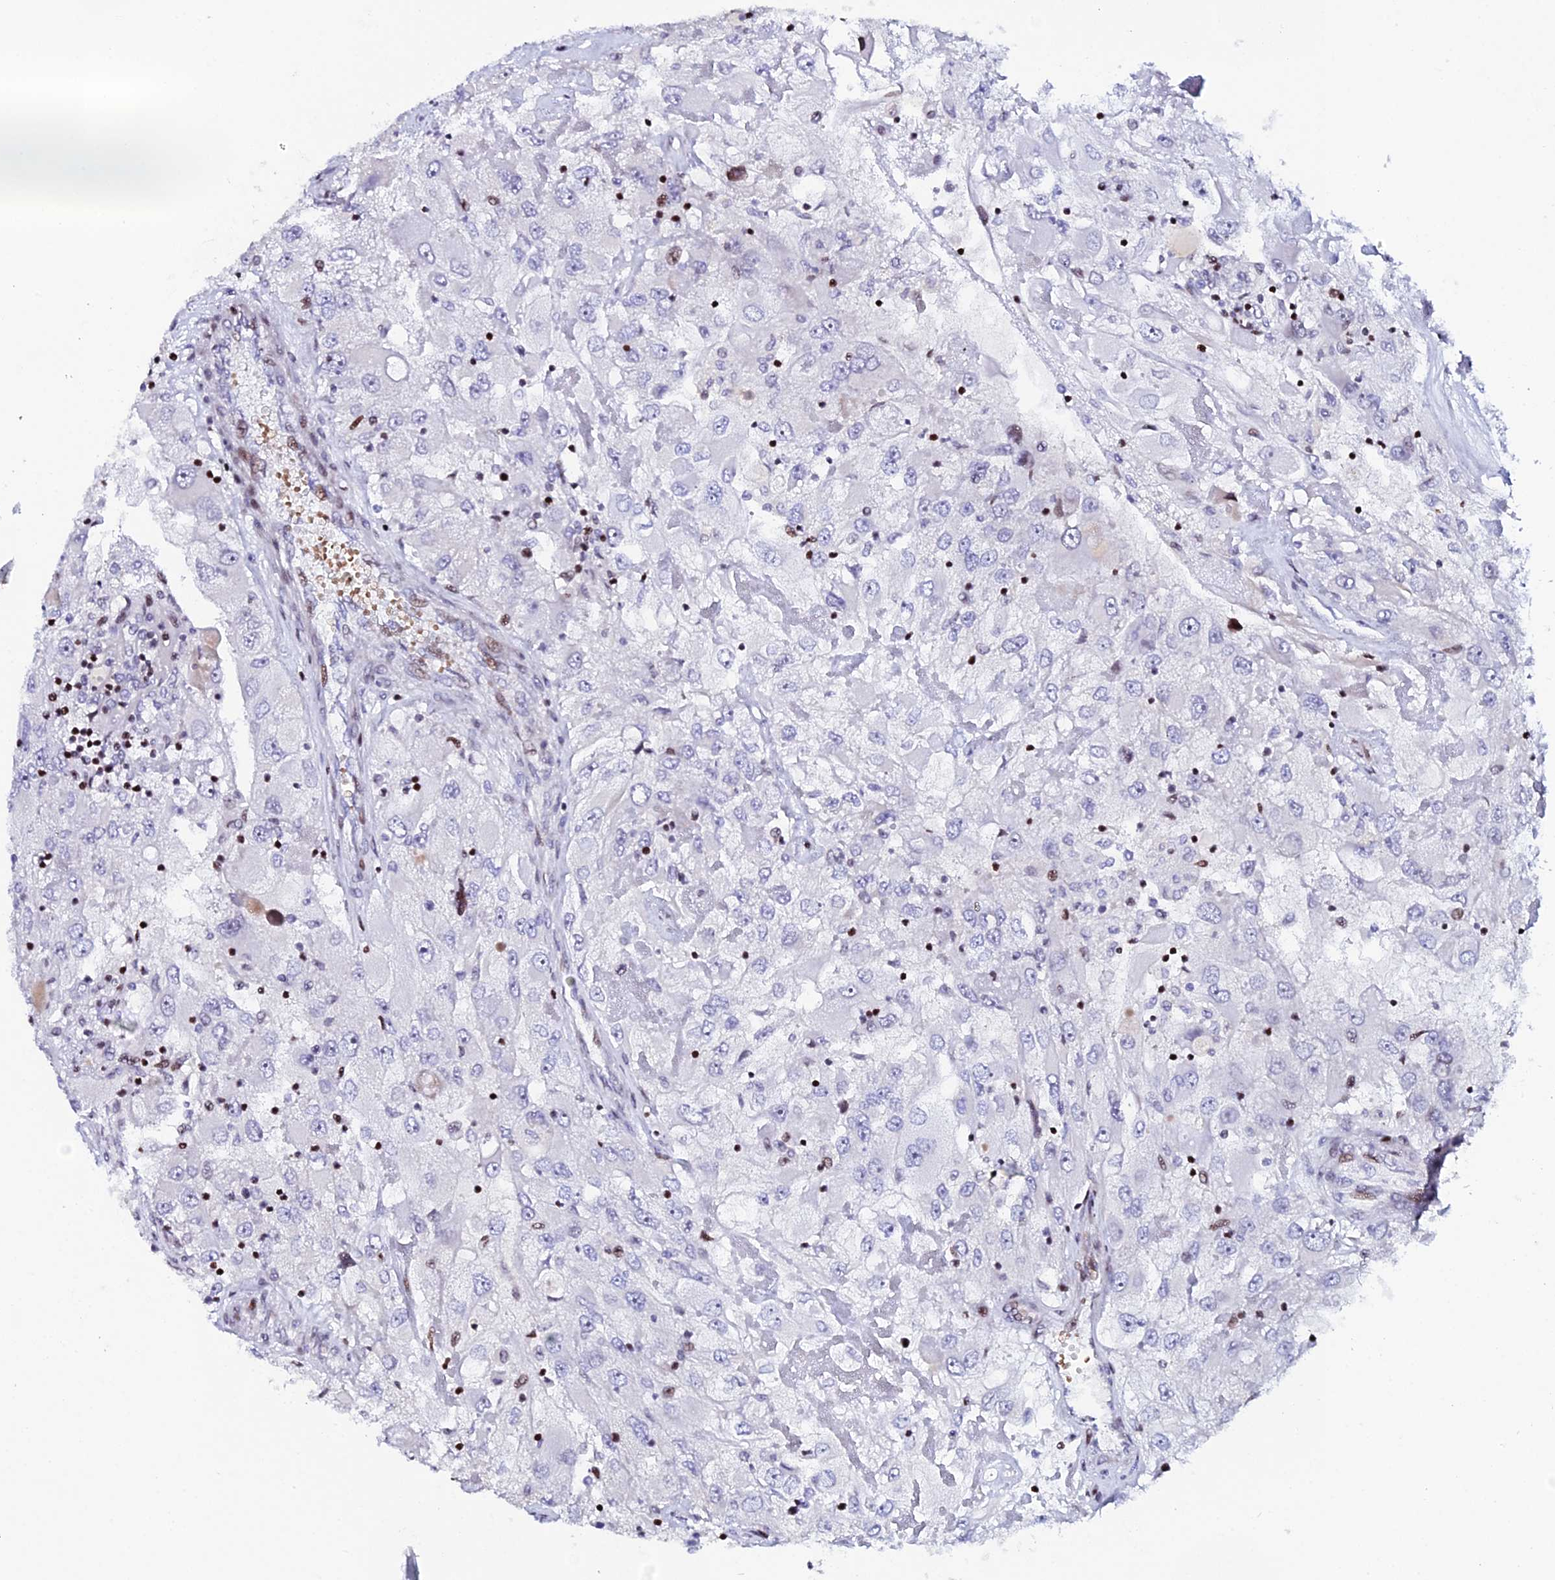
{"staining": {"intensity": "negative", "quantity": "none", "location": "none"}, "tissue": "renal cancer", "cell_type": "Tumor cells", "image_type": "cancer", "snomed": [{"axis": "morphology", "description": "Adenocarcinoma, NOS"}, {"axis": "topography", "description": "Kidney"}], "caption": "Protein analysis of renal cancer shows no significant positivity in tumor cells.", "gene": "MYNN", "patient": {"sex": "female", "age": 52}}